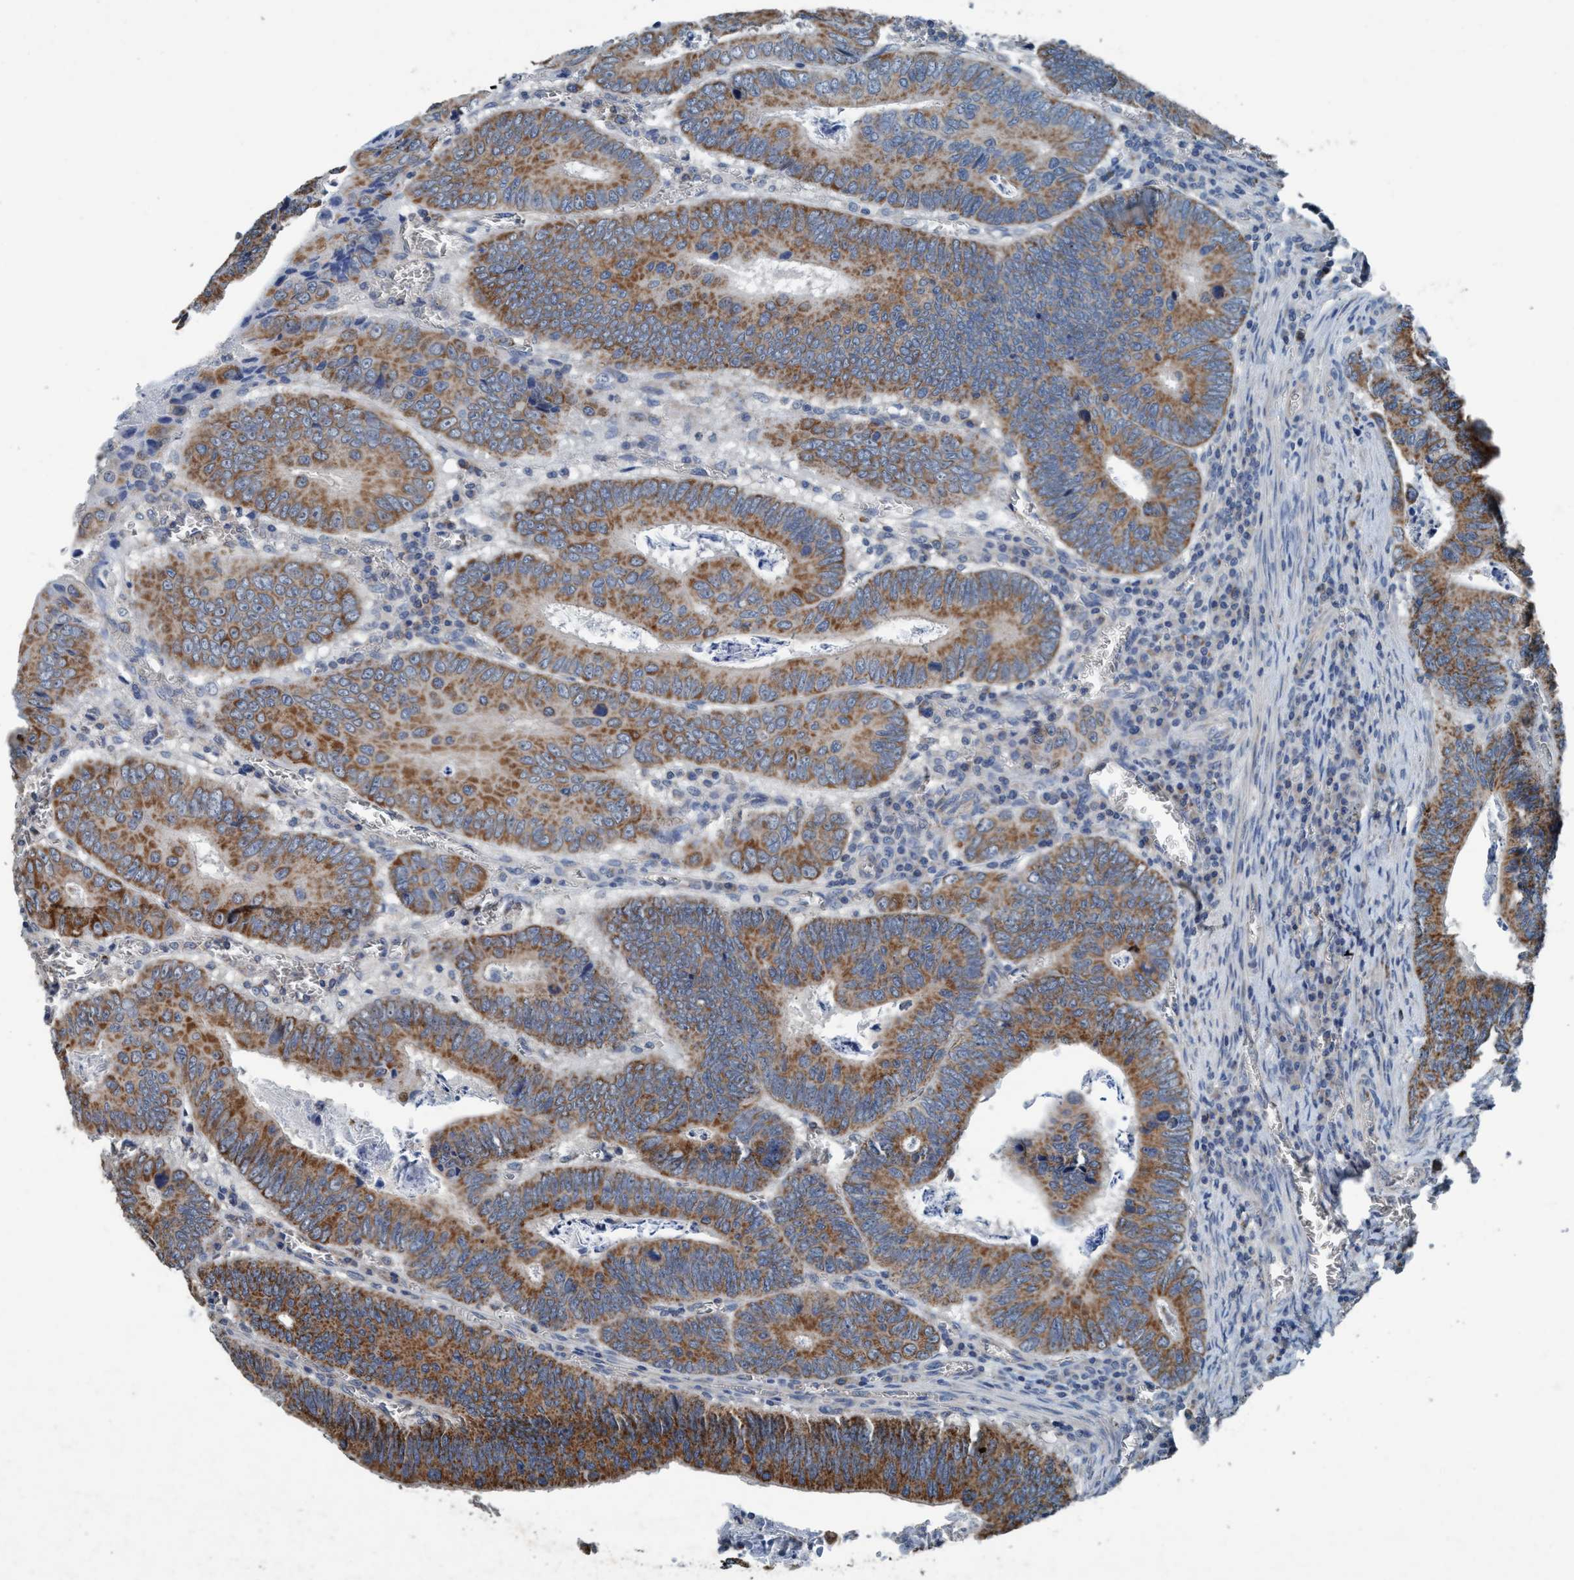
{"staining": {"intensity": "moderate", "quantity": ">75%", "location": "cytoplasmic/membranous"}, "tissue": "colorectal cancer", "cell_type": "Tumor cells", "image_type": "cancer", "snomed": [{"axis": "morphology", "description": "Inflammation, NOS"}, {"axis": "morphology", "description": "Adenocarcinoma, NOS"}, {"axis": "topography", "description": "Colon"}], "caption": "Colorectal cancer (adenocarcinoma) stained with a brown dye shows moderate cytoplasmic/membranous positive expression in about >75% of tumor cells.", "gene": "ANKFN1", "patient": {"sex": "male", "age": 72}}